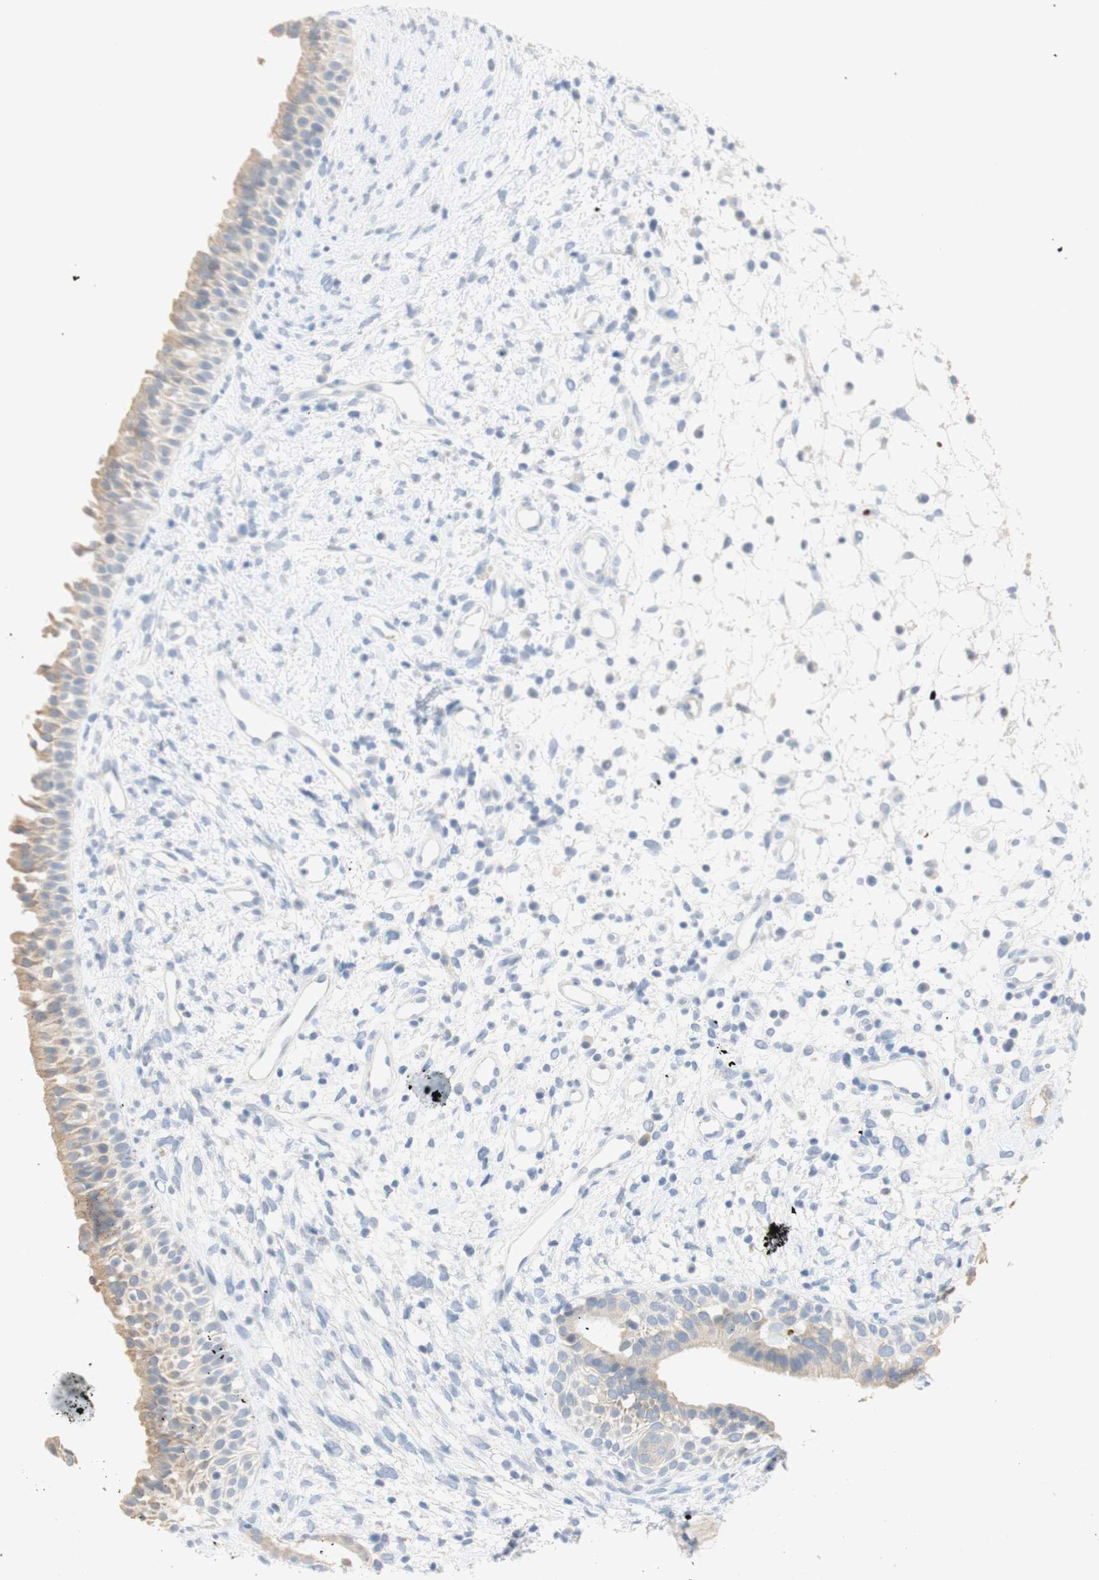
{"staining": {"intensity": "weak", "quantity": "<25%", "location": "cytoplasmic/membranous"}, "tissue": "nasopharynx", "cell_type": "Respiratory epithelial cells", "image_type": "normal", "snomed": [{"axis": "morphology", "description": "Normal tissue, NOS"}, {"axis": "topography", "description": "Nasopharynx"}], "caption": "There is no significant expression in respiratory epithelial cells of nasopharynx. (DAB IHC visualized using brightfield microscopy, high magnification).", "gene": "EPO", "patient": {"sex": "male", "age": 22}}